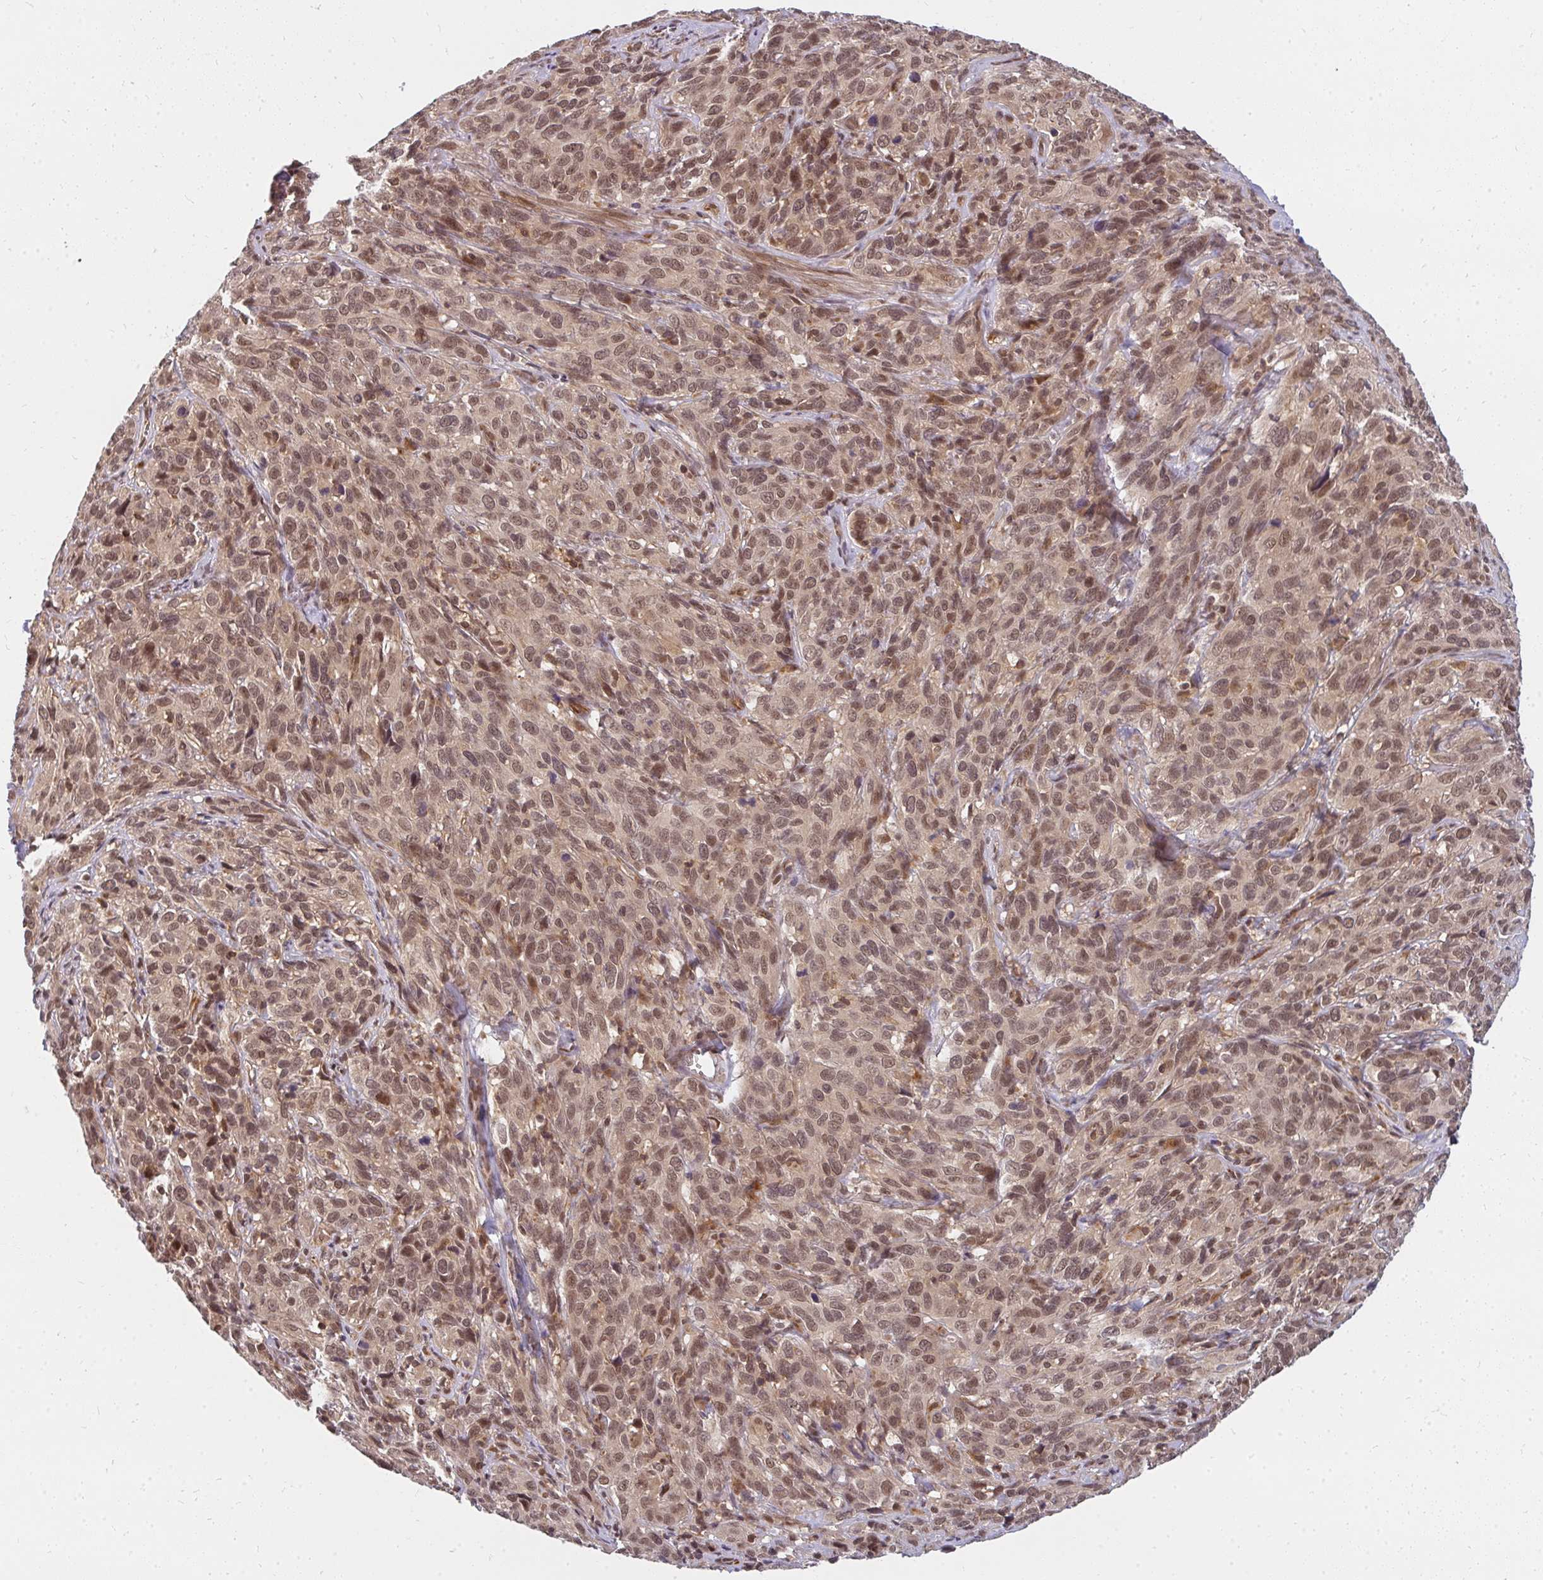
{"staining": {"intensity": "moderate", "quantity": ">75%", "location": "nuclear"}, "tissue": "cervical cancer", "cell_type": "Tumor cells", "image_type": "cancer", "snomed": [{"axis": "morphology", "description": "Squamous cell carcinoma, NOS"}, {"axis": "topography", "description": "Cervix"}], "caption": "Immunohistochemistry image of neoplastic tissue: cervical squamous cell carcinoma stained using immunohistochemistry (IHC) shows medium levels of moderate protein expression localized specifically in the nuclear of tumor cells, appearing as a nuclear brown color.", "gene": "GTF3C6", "patient": {"sex": "female", "age": 51}}